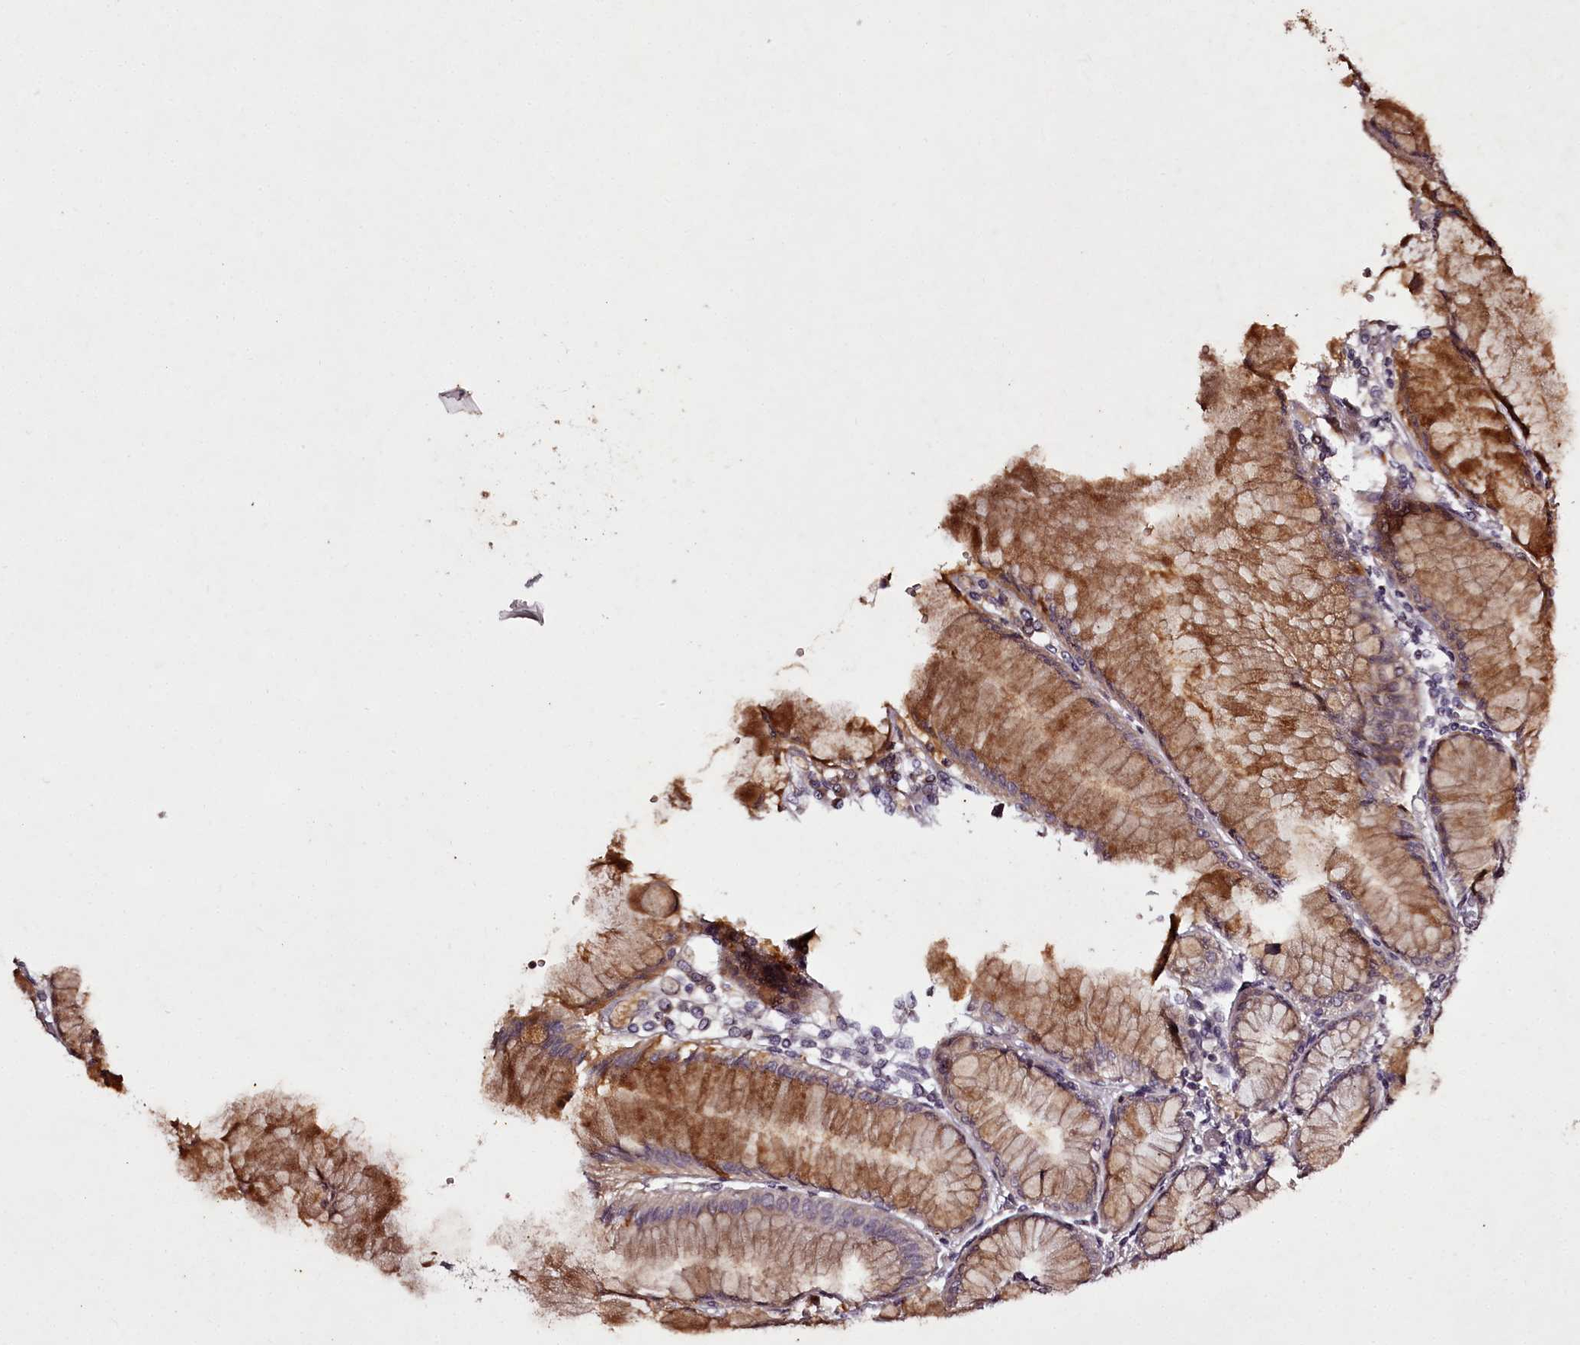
{"staining": {"intensity": "moderate", "quantity": "25%-75%", "location": "cytoplasmic/membranous"}, "tissue": "stomach", "cell_type": "Glandular cells", "image_type": "normal", "snomed": [{"axis": "morphology", "description": "Normal tissue, NOS"}, {"axis": "topography", "description": "Stomach"}], "caption": "DAB immunohistochemical staining of unremarkable stomach exhibits moderate cytoplasmic/membranous protein staining in about 25%-75% of glandular cells. (Stains: DAB in brown, nuclei in blue, Microscopy: brightfield microscopy at high magnification).", "gene": "RBMXL2", "patient": {"sex": "female", "age": 57}}